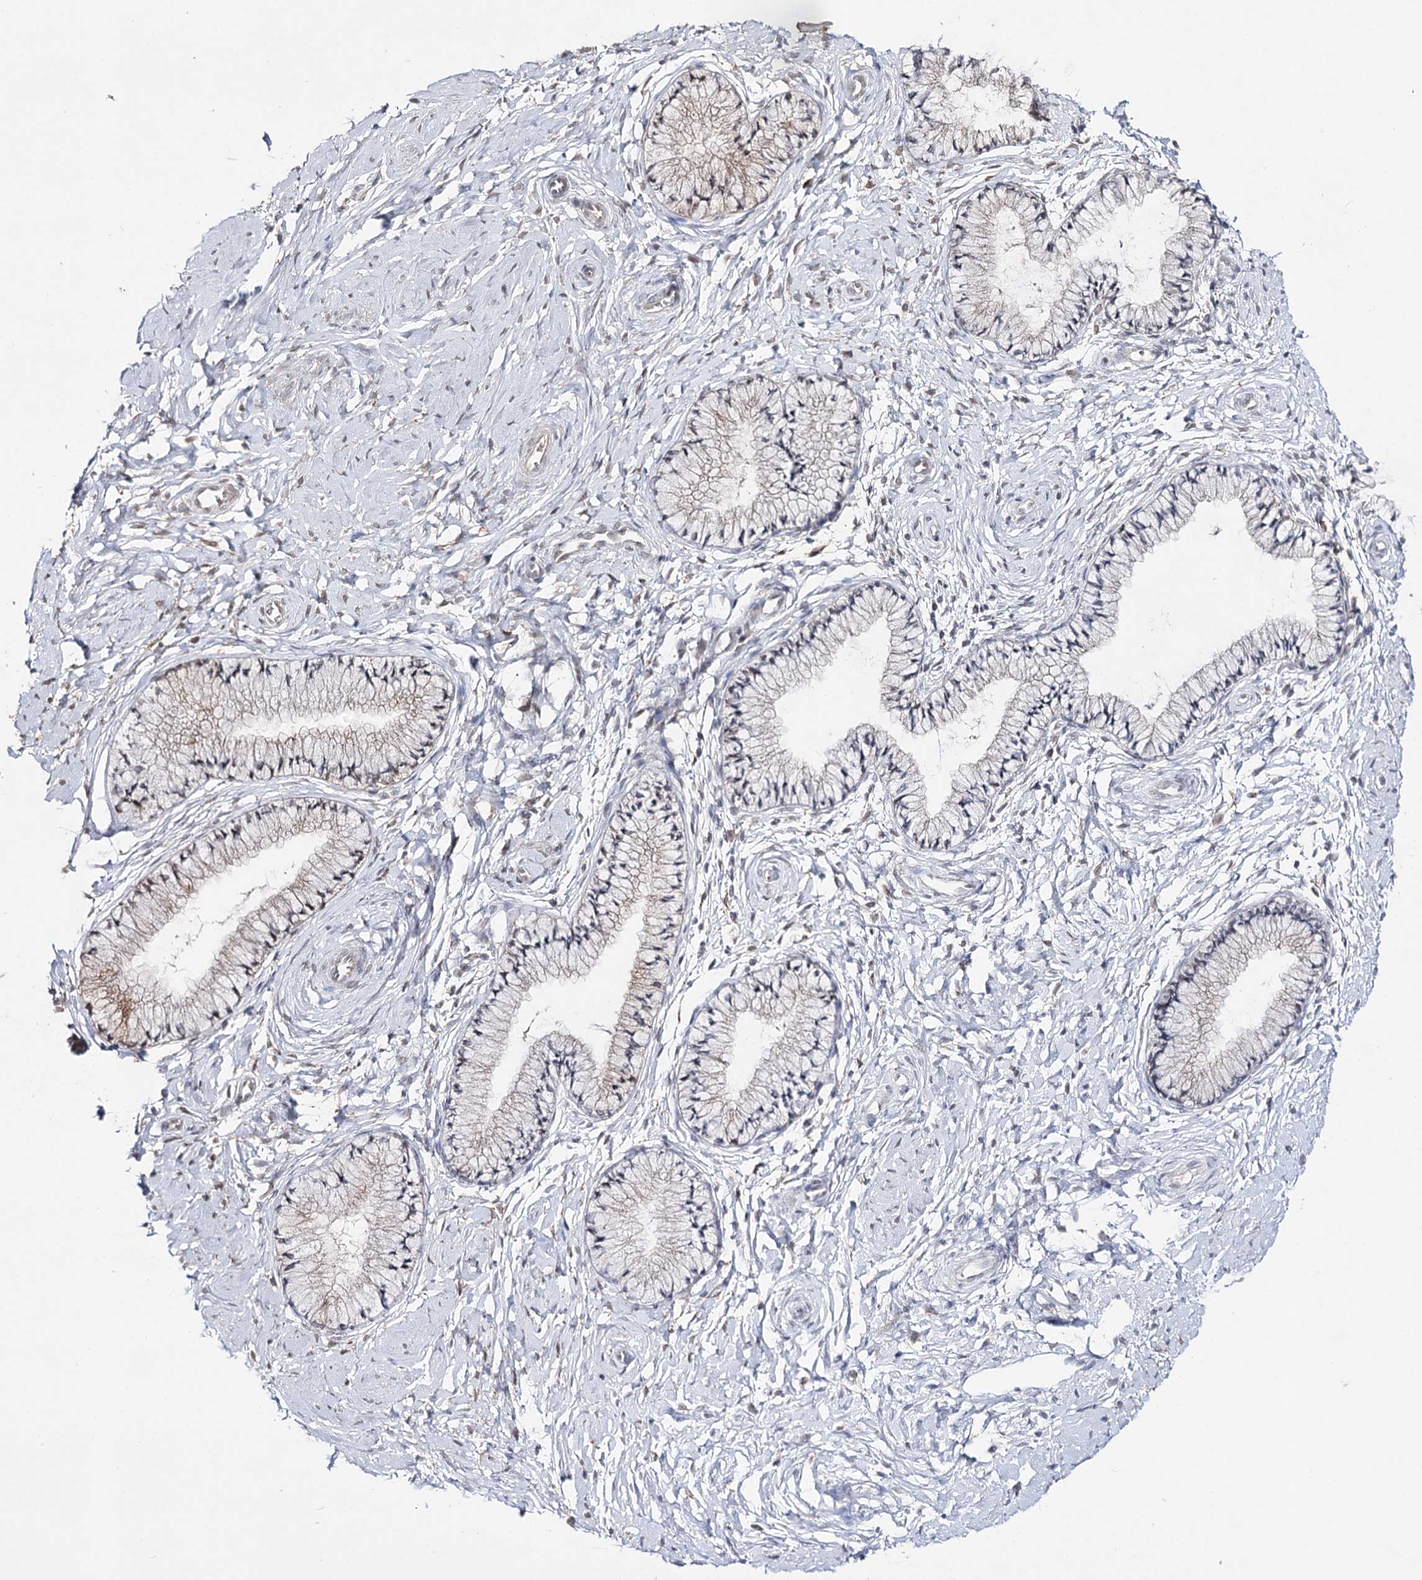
{"staining": {"intensity": "moderate", "quantity": "25%-75%", "location": "cytoplasmic/membranous"}, "tissue": "cervix", "cell_type": "Glandular cells", "image_type": "normal", "snomed": [{"axis": "morphology", "description": "Normal tissue, NOS"}, {"axis": "topography", "description": "Cervix"}], "caption": "Glandular cells display medium levels of moderate cytoplasmic/membranous positivity in about 25%-75% of cells in normal human cervix.", "gene": "HSD11B2", "patient": {"sex": "female", "age": 33}}